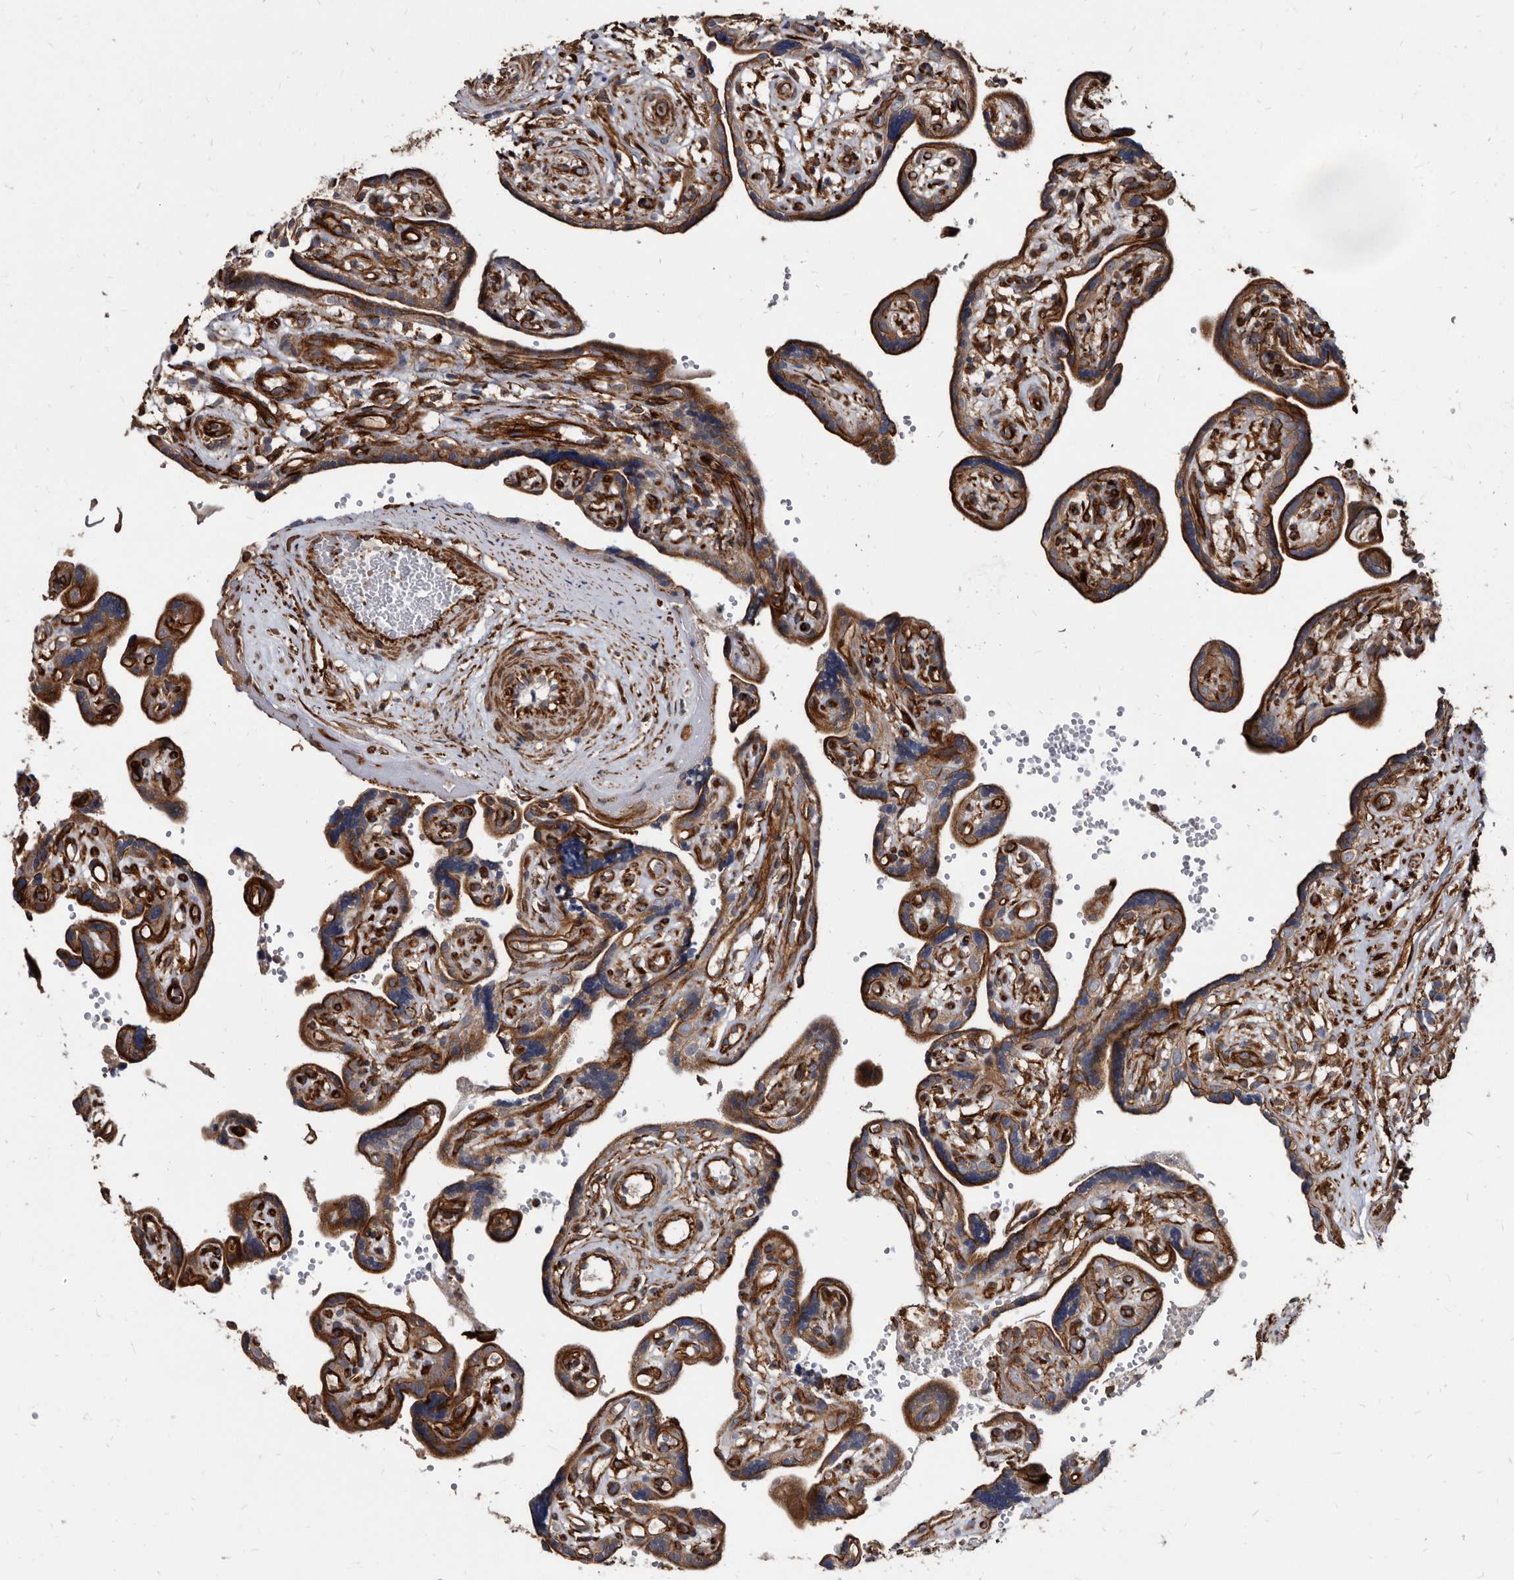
{"staining": {"intensity": "strong", "quantity": ">75%", "location": "cytoplasmic/membranous"}, "tissue": "placenta", "cell_type": "Decidual cells", "image_type": "normal", "snomed": [{"axis": "morphology", "description": "Normal tissue, NOS"}, {"axis": "topography", "description": "Placenta"}], "caption": "Protein expression analysis of benign human placenta reveals strong cytoplasmic/membranous positivity in about >75% of decidual cells. Immunohistochemistry stains the protein in brown and the nuclei are stained blue.", "gene": "KCTD20", "patient": {"sex": "female", "age": 30}}